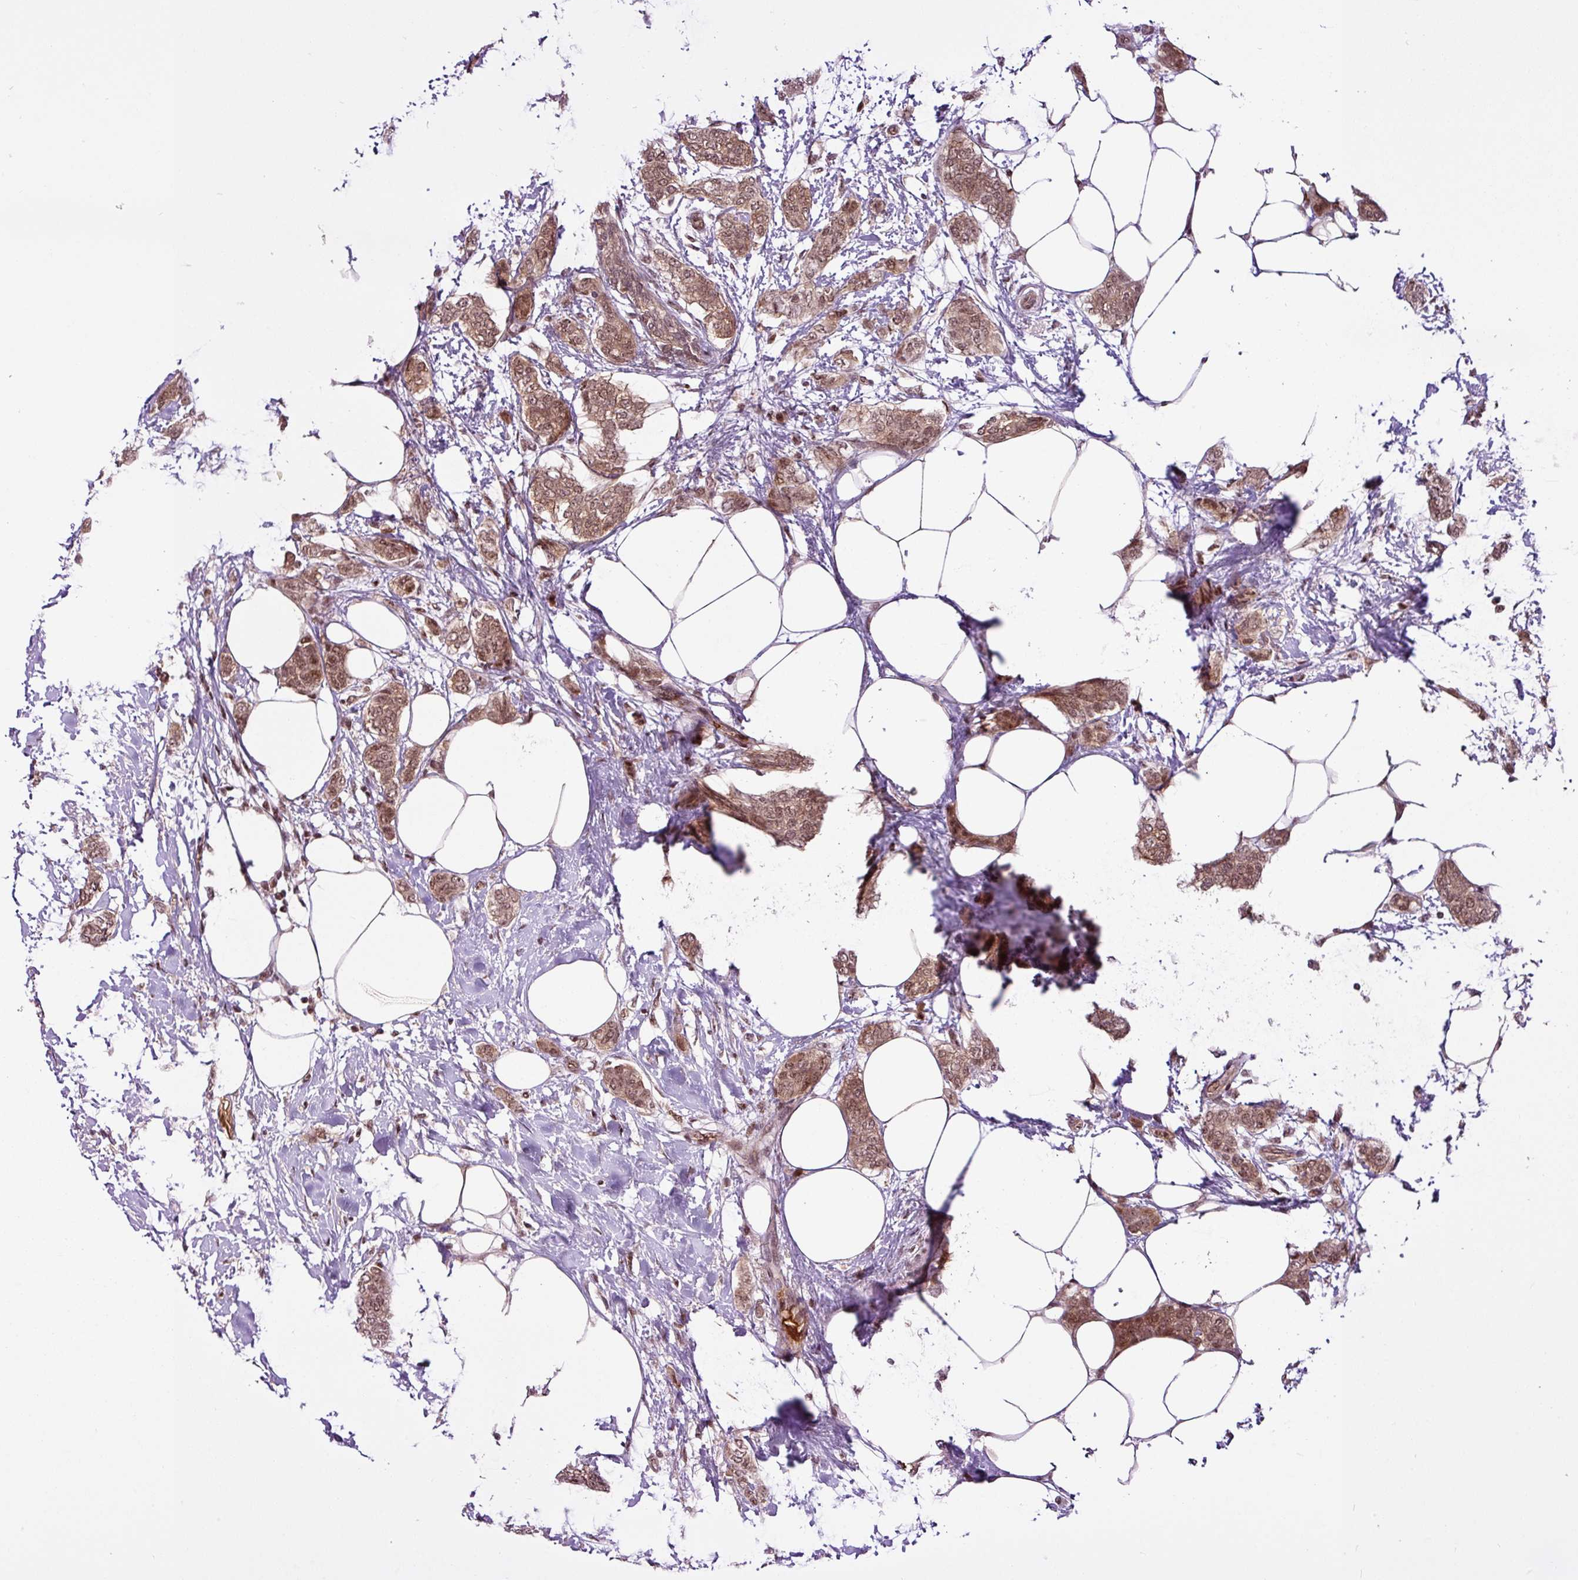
{"staining": {"intensity": "moderate", "quantity": ">75%", "location": "cytoplasmic/membranous,nuclear"}, "tissue": "breast cancer", "cell_type": "Tumor cells", "image_type": "cancer", "snomed": [{"axis": "morphology", "description": "Duct carcinoma"}, {"axis": "topography", "description": "Breast"}], "caption": "Protein expression analysis of human breast invasive ductal carcinoma reveals moderate cytoplasmic/membranous and nuclear positivity in approximately >75% of tumor cells.", "gene": "ITPKC", "patient": {"sex": "female", "age": 72}}